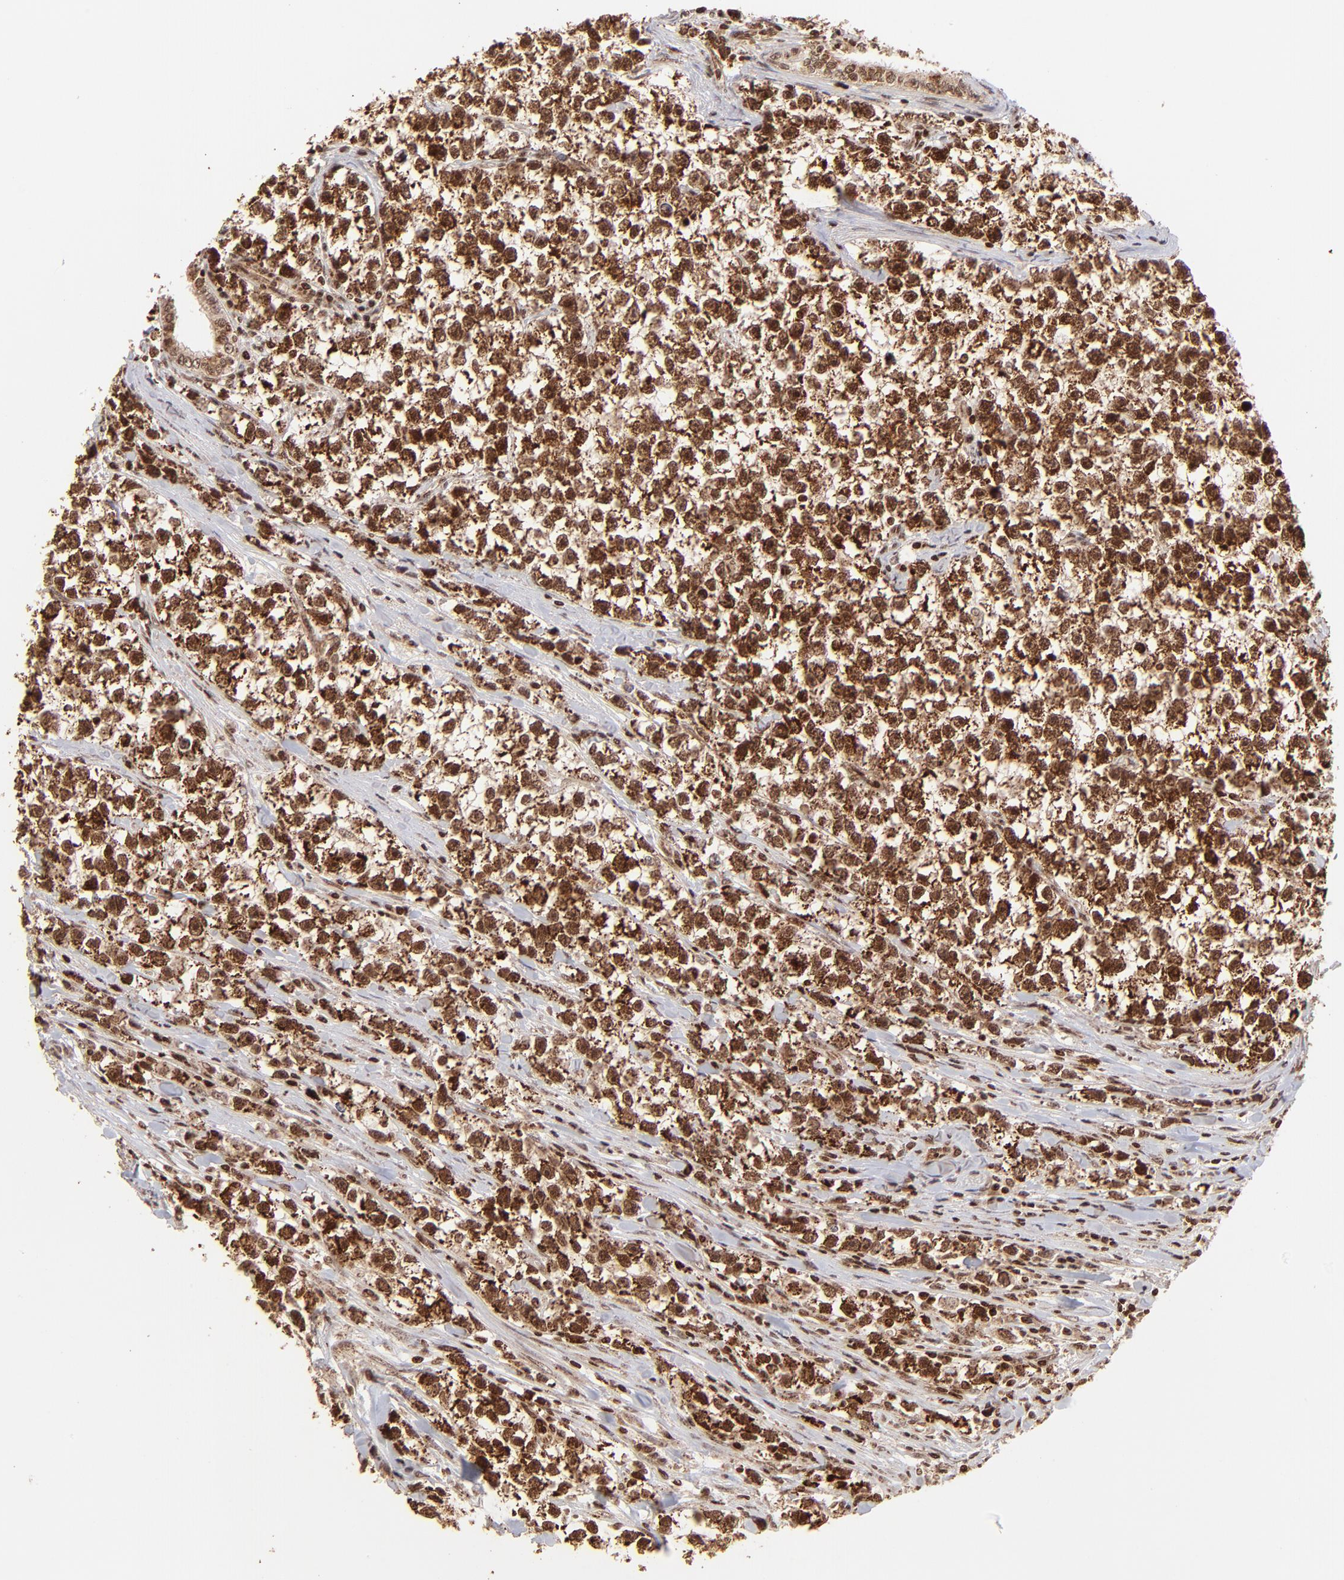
{"staining": {"intensity": "strong", "quantity": ">75%", "location": "cytoplasmic/membranous,nuclear"}, "tissue": "testis cancer", "cell_type": "Tumor cells", "image_type": "cancer", "snomed": [{"axis": "morphology", "description": "Seminoma, NOS"}, {"axis": "morphology", "description": "Carcinoma, Embryonal, NOS"}, {"axis": "topography", "description": "Testis"}], "caption": "Strong cytoplasmic/membranous and nuclear staining for a protein is seen in approximately >75% of tumor cells of testis cancer (embryonal carcinoma) using immunohistochemistry.", "gene": "MED15", "patient": {"sex": "male", "age": 30}}